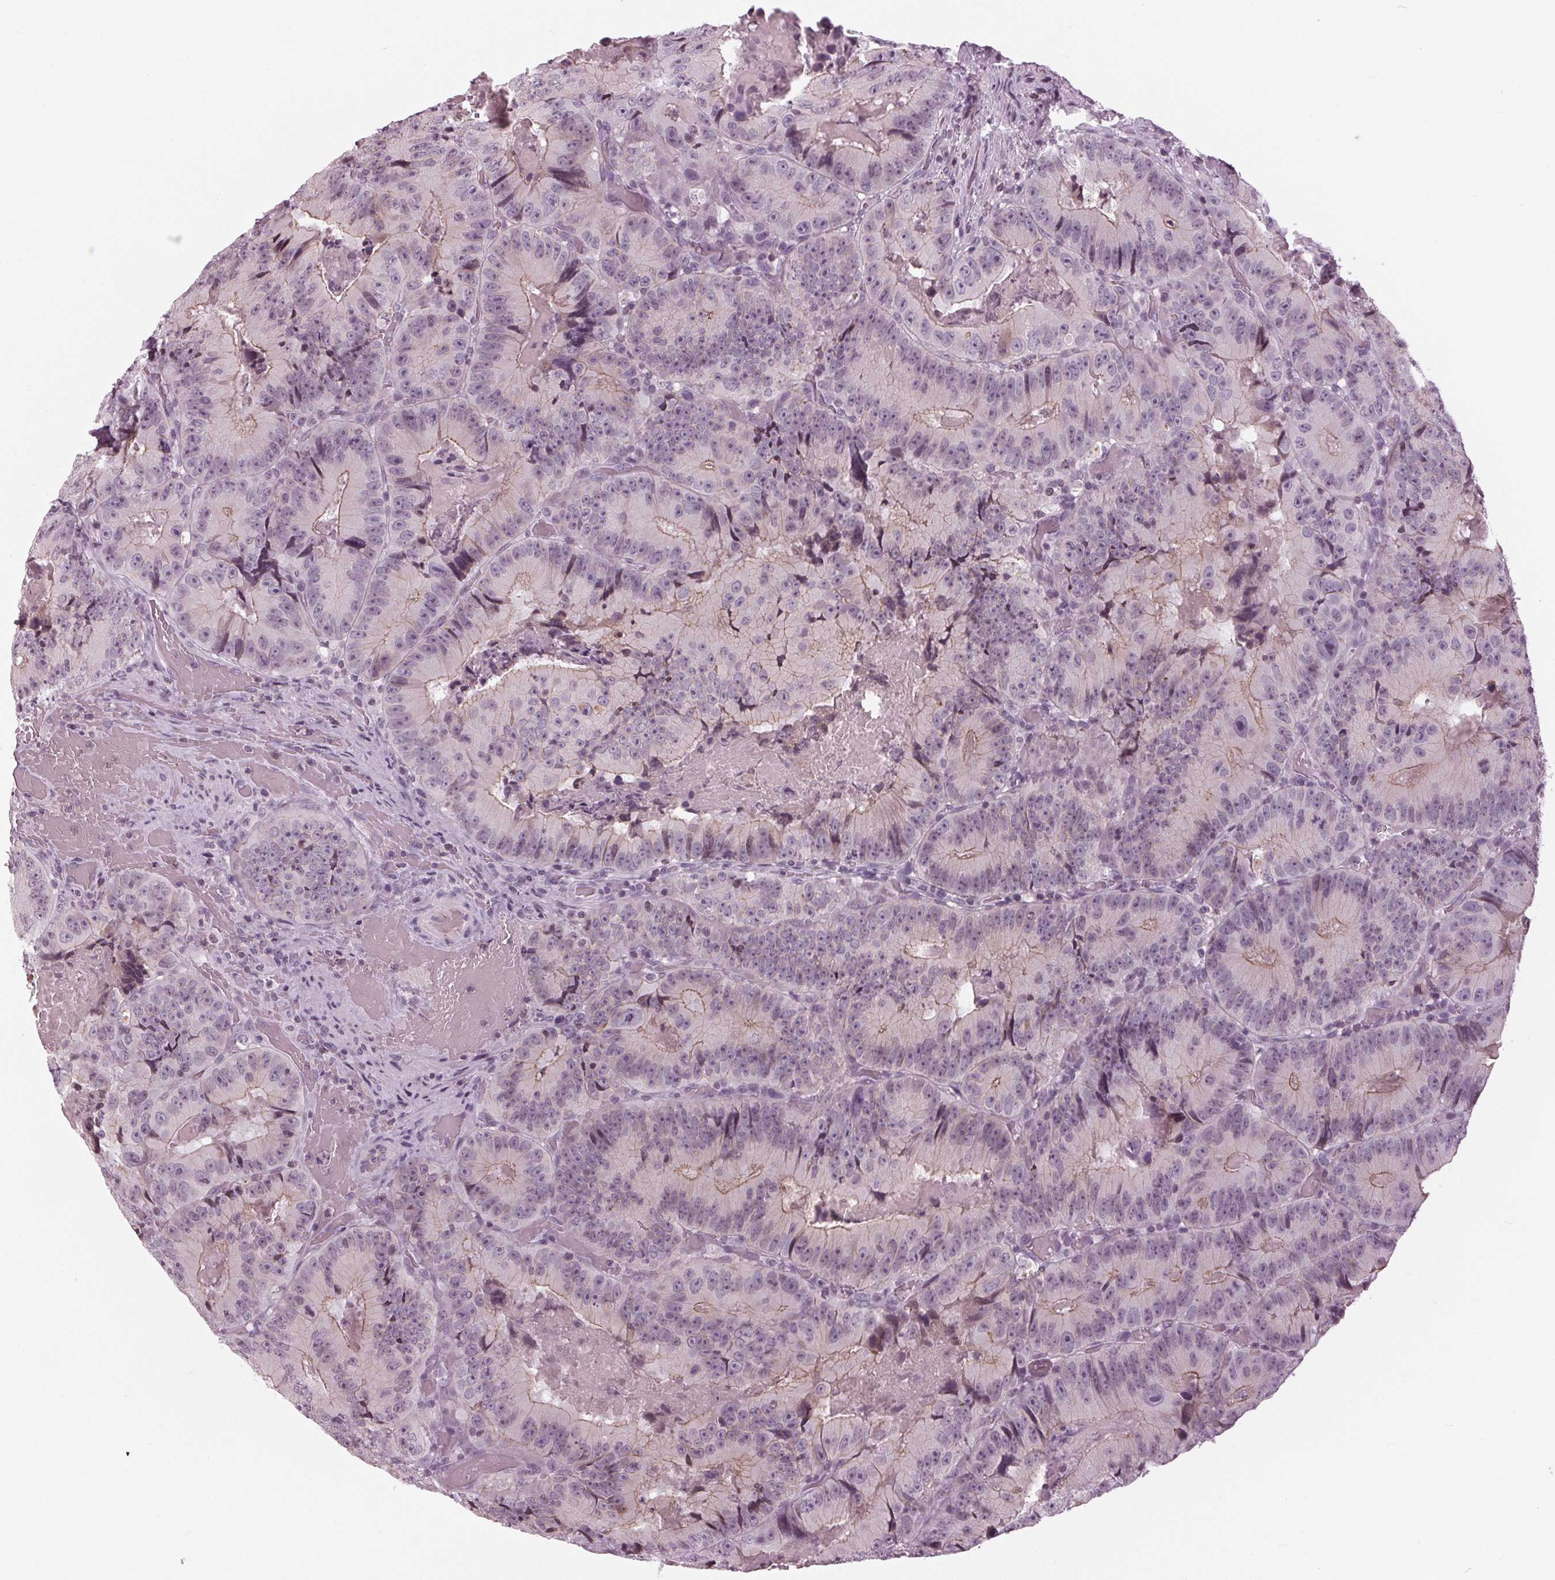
{"staining": {"intensity": "moderate", "quantity": "<25%", "location": "cytoplasmic/membranous"}, "tissue": "colorectal cancer", "cell_type": "Tumor cells", "image_type": "cancer", "snomed": [{"axis": "morphology", "description": "Adenocarcinoma, NOS"}, {"axis": "topography", "description": "Colon"}], "caption": "A brown stain labels moderate cytoplasmic/membranous staining of a protein in human adenocarcinoma (colorectal) tumor cells. (IHC, brightfield microscopy, high magnification).", "gene": "SLC9A4", "patient": {"sex": "female", "age": 86}}